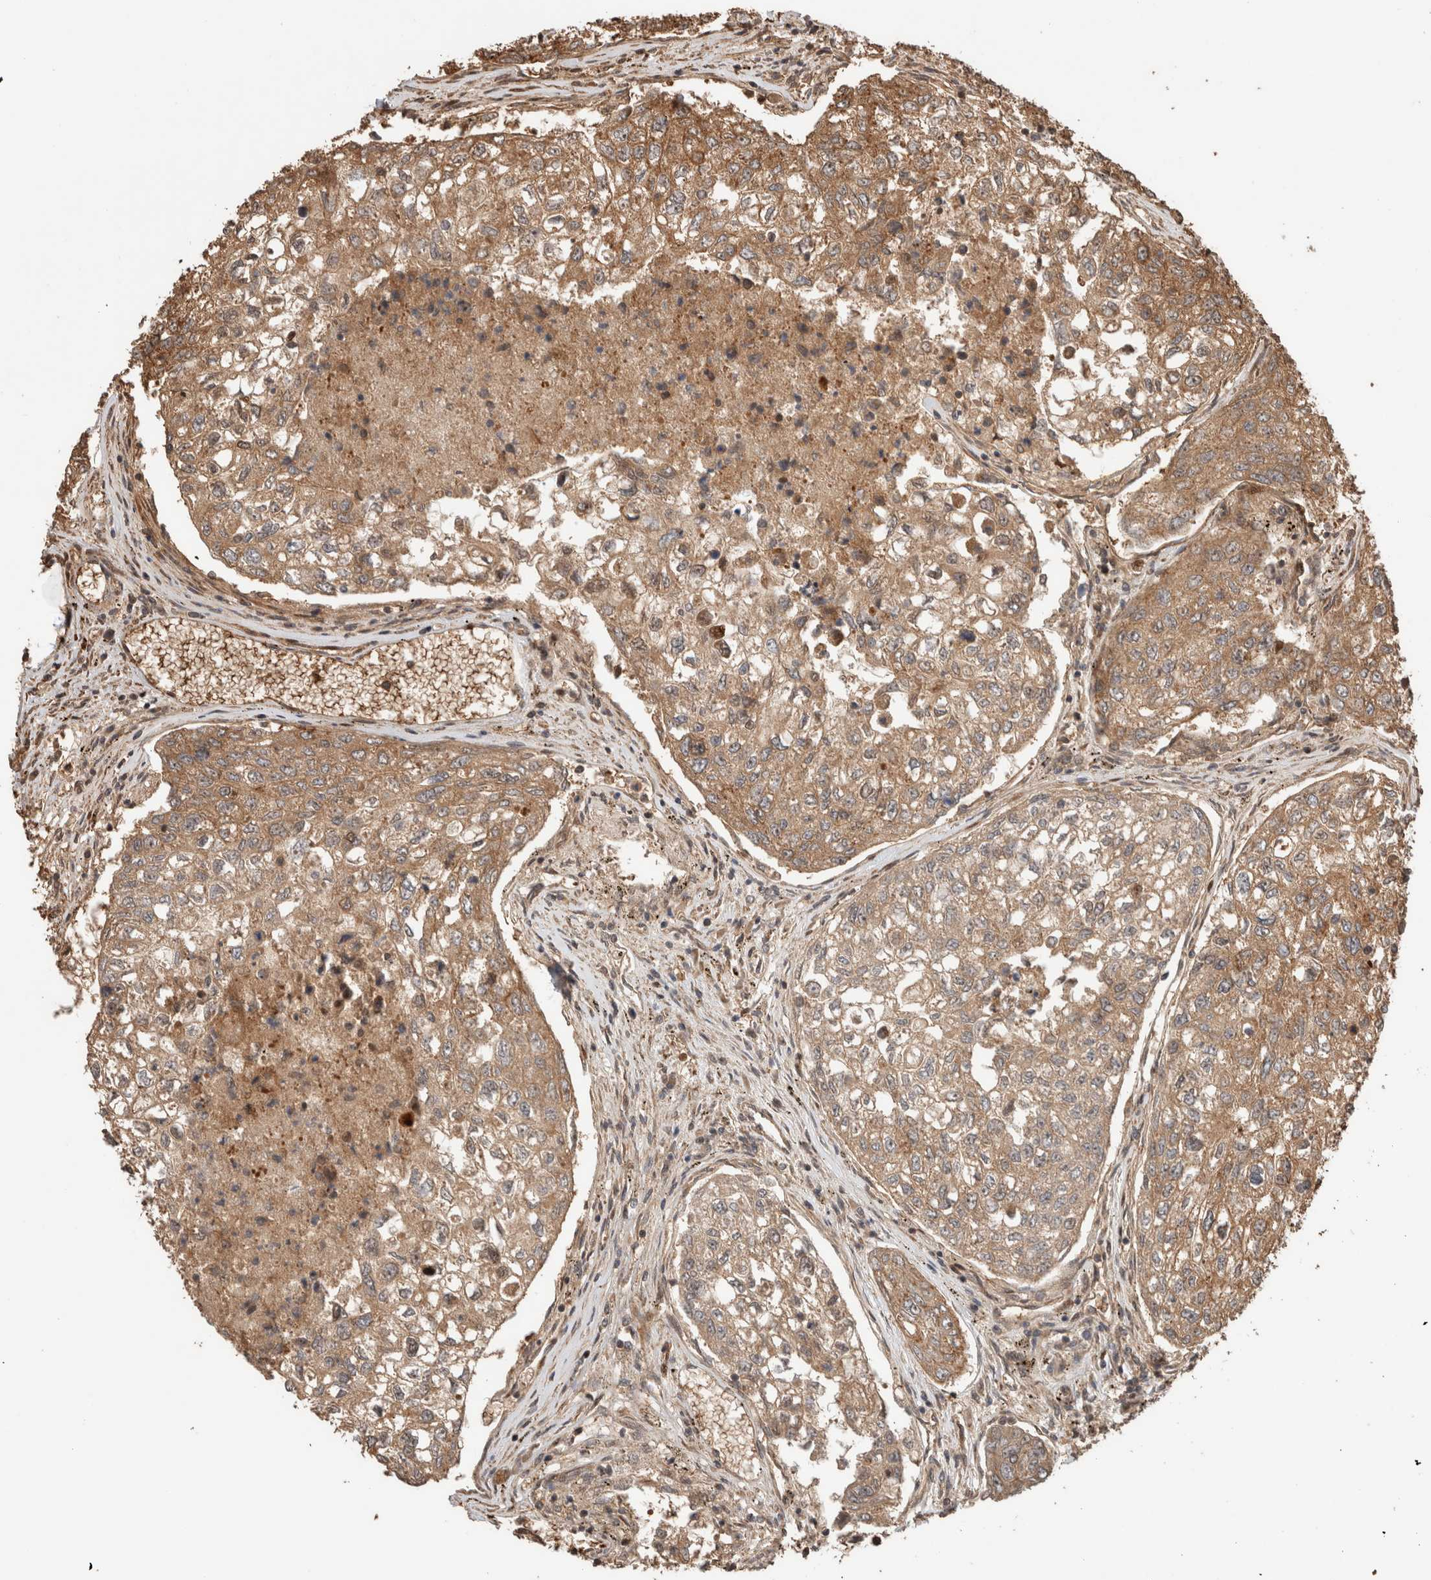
{"staining": {"intensity": "moderate", "quantity": ">75%", "location": "cytoplasmic/membranous"}, "tissue": "urothelial cancer", "cell_type": "Tumor cells", "image_type": "cancer", "snomed": [{"axis": "morphology", "description": "Urothelial carcinoma, High grade"}, {"axis": "topography", "description": "Lymph node"}, {"axis": "topography", "description": "Urinary bladder"}], "caption": "High-power microscopy captured an immunohistochemistry (IHC) micrograph of urothelial carcinoma (high-grade), revealing moderate cytoplasmic/membranous staining in approximately >75% of tumor cells. (DAB IHC, brown staining for protein, blue staining for nuclei).", "gene": "OTUD6B", "patient": {"sex": "male", "age": 51}}